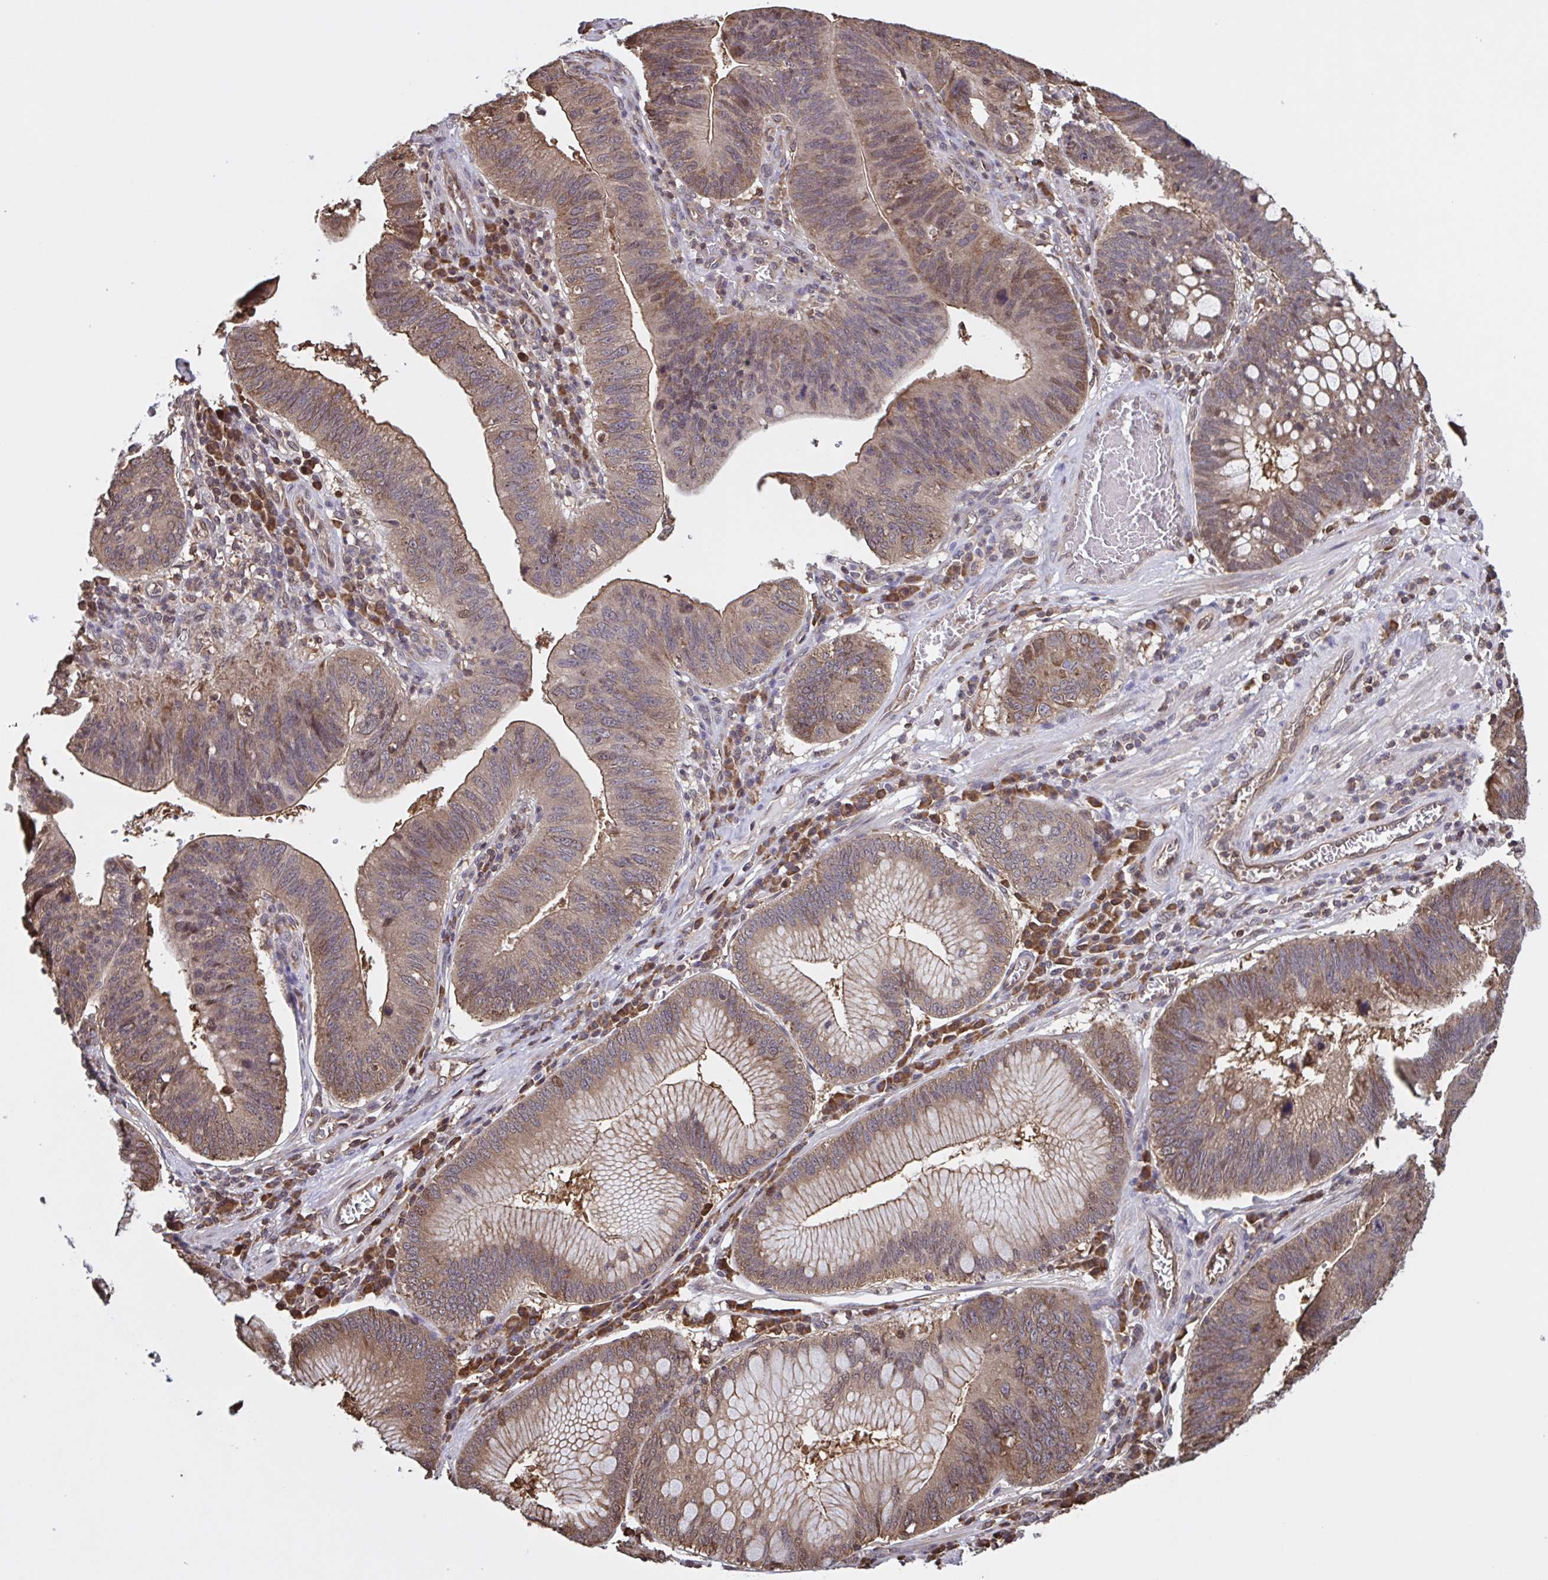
{"staining": {"intensity": "weak", "quantity": ">75%", "location": "cytoplasmic/membranous,nuclear"}, "tissue": "stomach cancer", "cell_type": "Tumor cells", "image_type": "cancer", "snomed": [{"axis": "morphology", "description": "Adenocarcinoma, NOS"}, {"axis": "topography", "description": "Stomach"}], "caption": "Weak cytoplasmic/membranous and nuclear expression for a protein is appreciated in approximately >75% of tumor cells of stomach cancer (adenocarcinoma) using IHC.", "gene": "SEC63", "patient": {"sex": "male", "age": 59}}